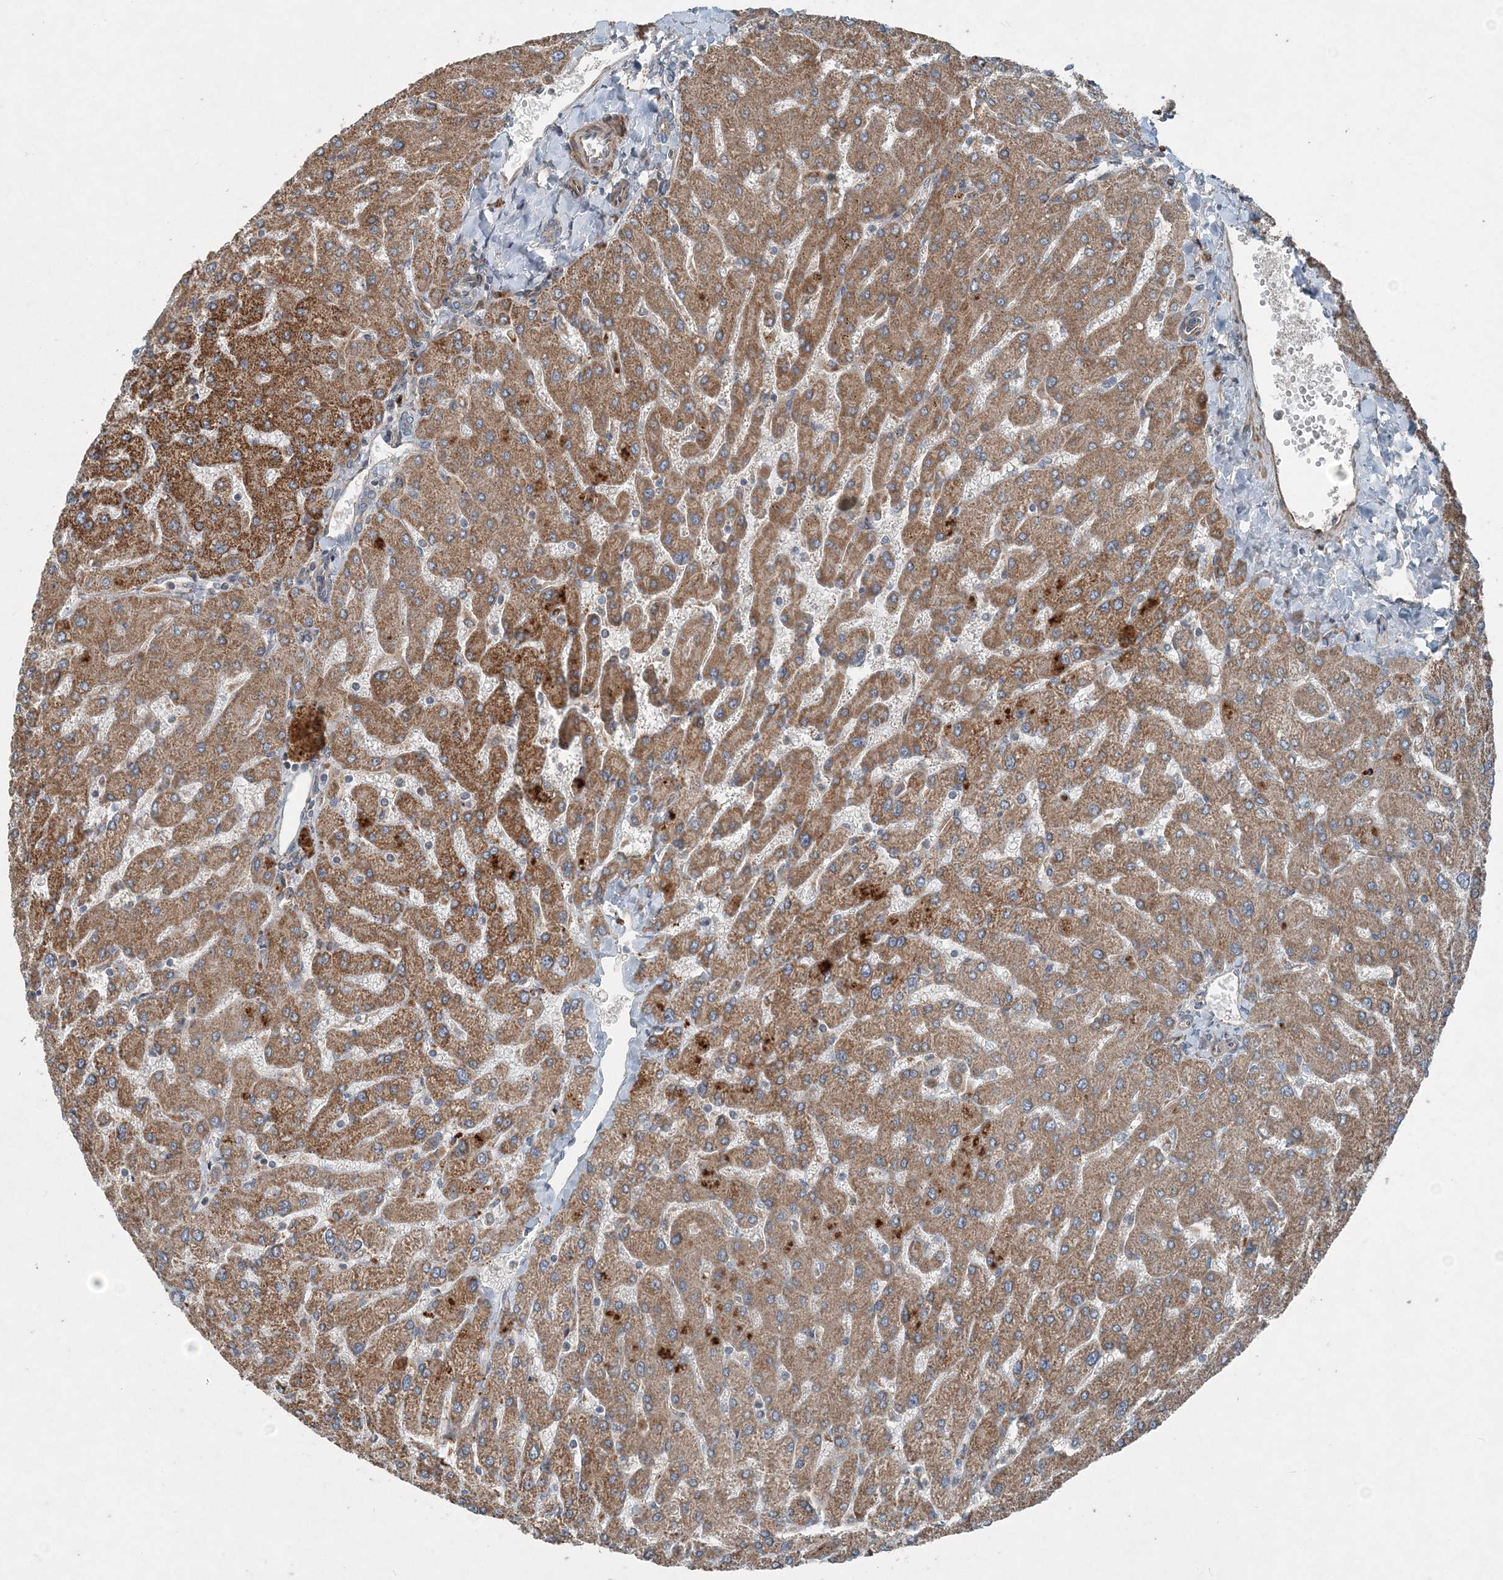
{"staining": {"intensity": "negative", "quantity": "none", "location": "none"}, "tissue": "liver", "cell_type": "Cholangiocytes", "image_type": "normal", "snomed": [{"axis": "morphology", "description": "Normal tissue, NOS"}, {"axis": "topography", "description": "Liver"}], "caption": "IHC micrograph of unremarkable human liver stained for a protein (brown), which shows no expression in cholangiocytes. (Immunohistochemistry (ihc), brightfield microscopy, high magnification).", "gene": "INTU", "patient": {"sex": "male", "age": 55}}